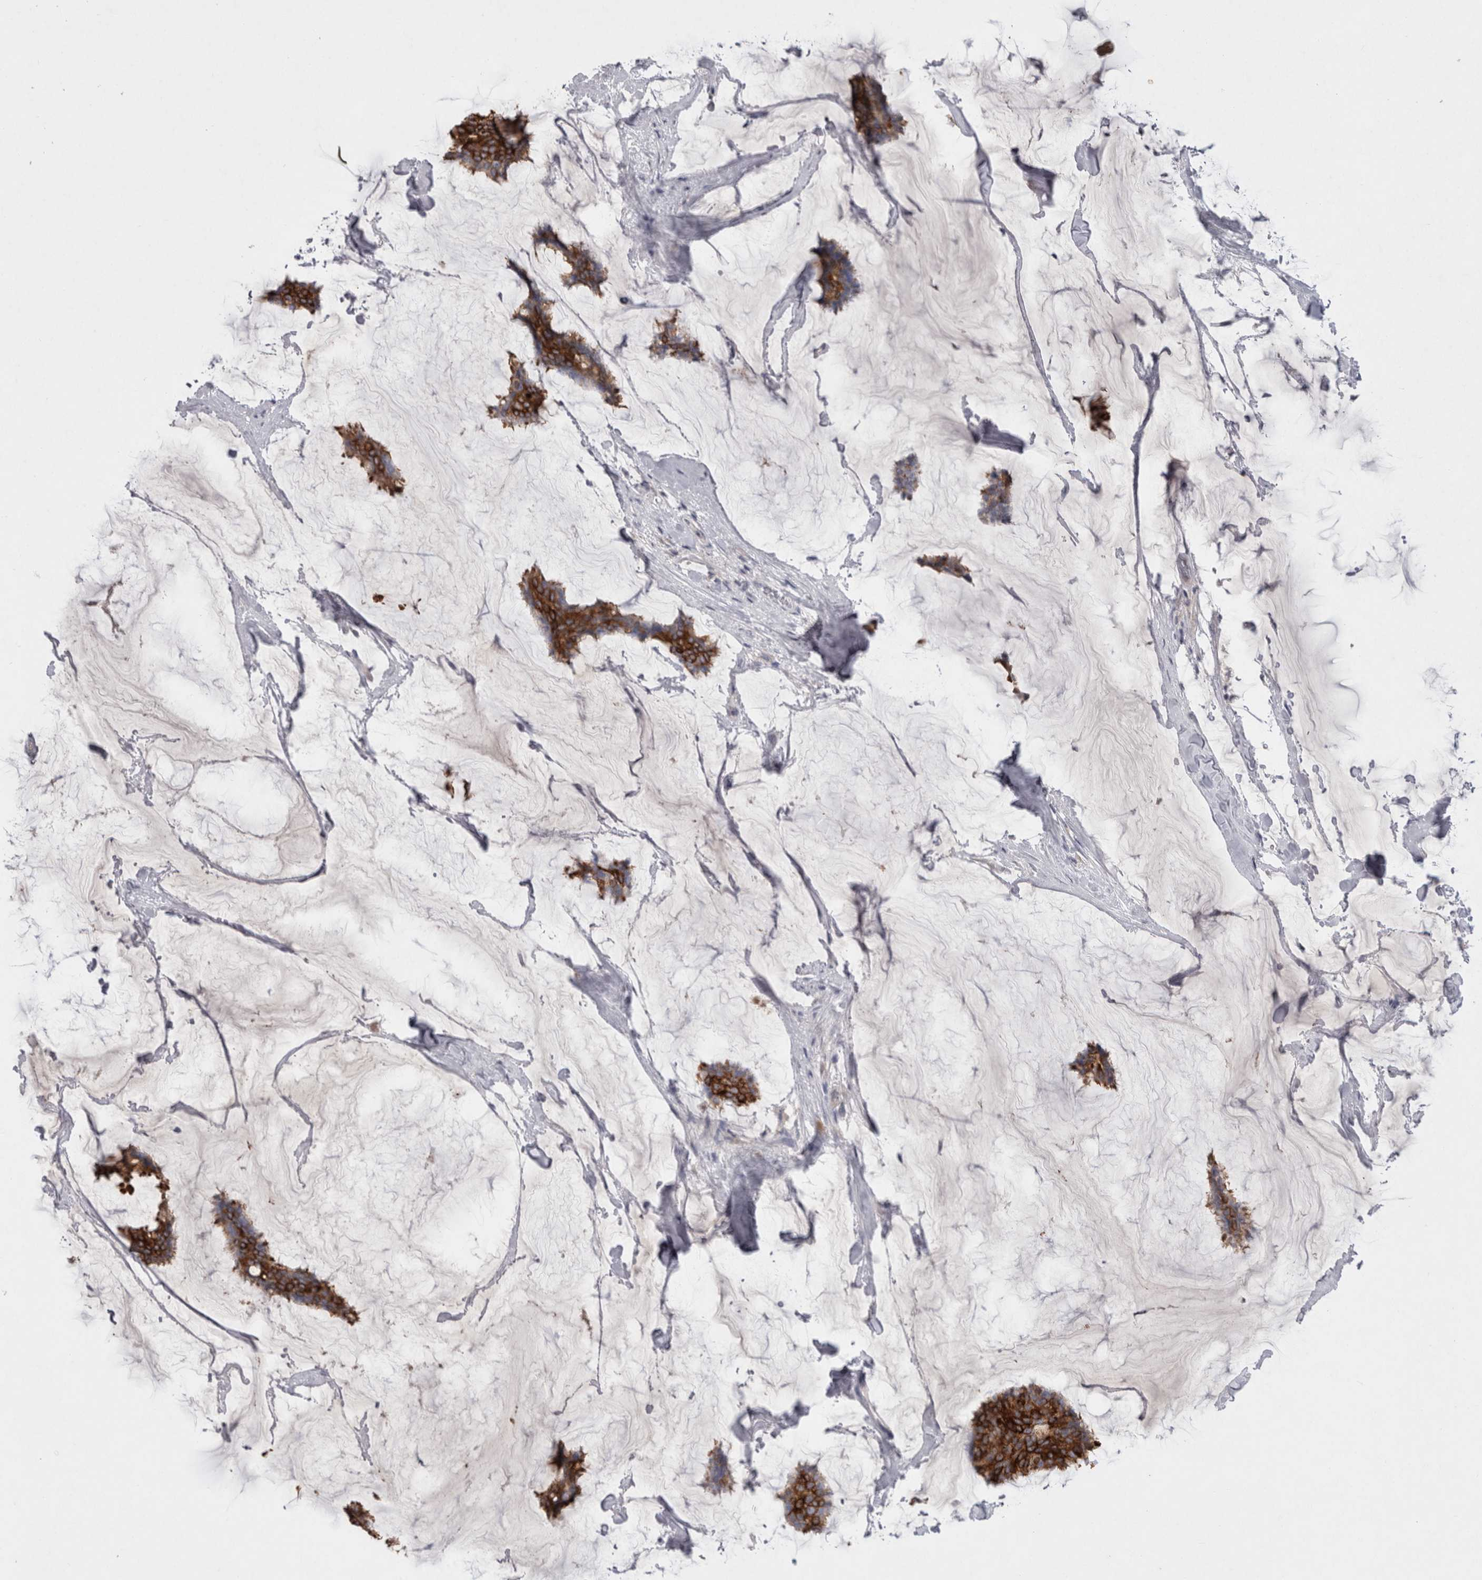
{"staining": {"intensity": "strong", "quantity": ">75%", "location": "cytoplasmic/membranous"}, "tissue": "breast cancer", "cell_type": "Tumor cells", "image_type": "cancer", "snomed": [{"axis": "morphology", "description": "Duct carcinoma"}, {"axis": "topography", "description": "Breast"}], "caption": "A histopathology image of breast infiltrating ductal carcinoma stained for a protein demonstrates strong cytoplasmic/membranous brown staining in tumor cells.", "gene": "LRRC40", "patient": {"sex": "female", "age": 93}}